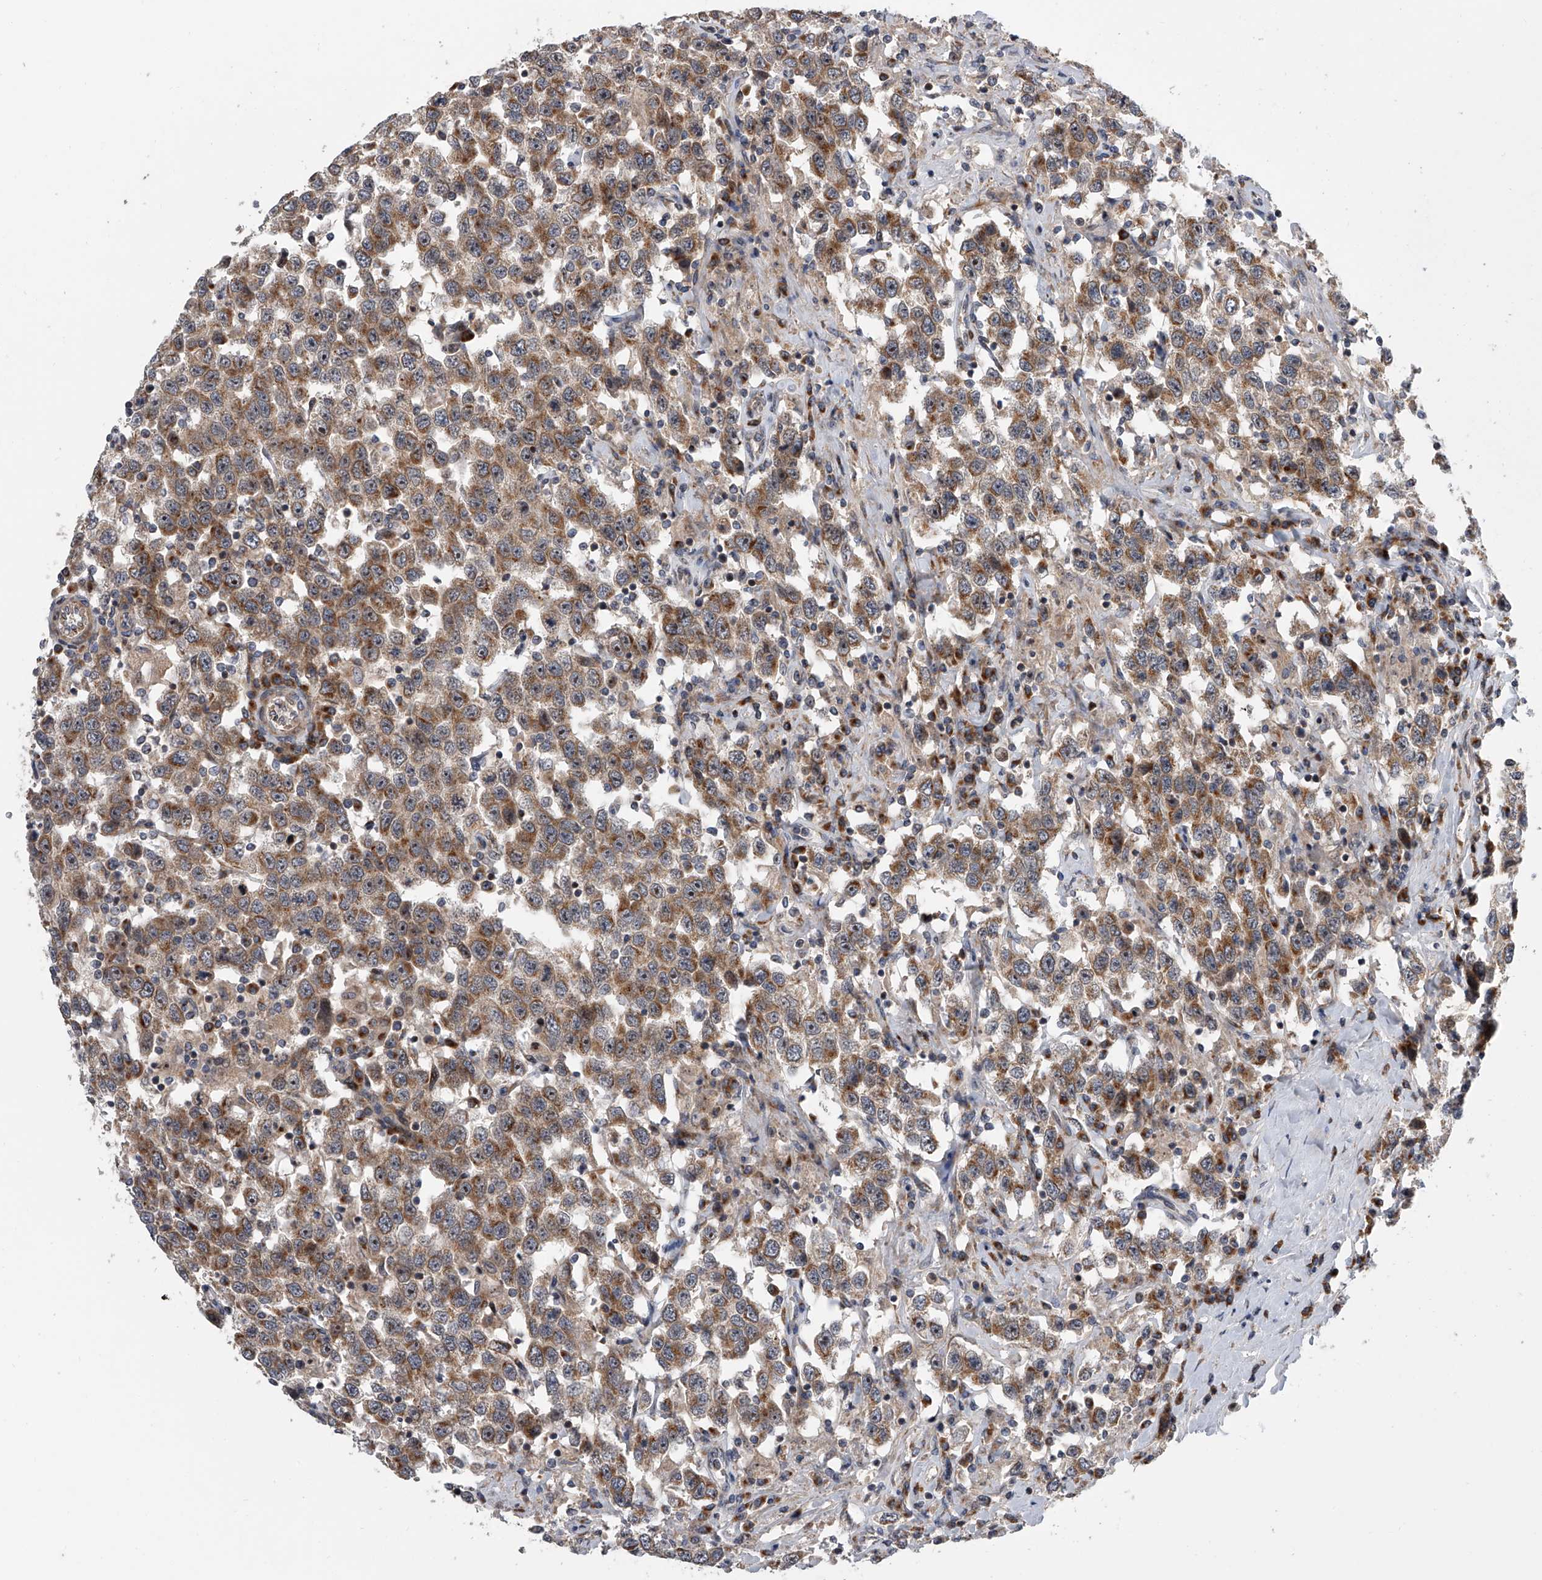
{"staining": {"intensity": "moderate", "quantity": ">75%", "location": "cytoplasmic/membranous"}, "tissue": "testis cancer", "cell_type": "Tumor cells", "image_type": "cancer", "snomed": [{"axis": "morphology", "description": "Seminoma, NOS"}, {"axis": "topography", "description": "Testis"}], "caption": "Testis seminoma was stained to show a protein in brown. There is medium levels of moderate cytoplasmic/membranous expression in approximately >75% of tumor cells. (DAB (3,3'-diaminobenzidine) IHC with brightfield microscopy, high magnification).", "gene": "DLGAP2", "patient": {"sex": "male", "age": 41}}